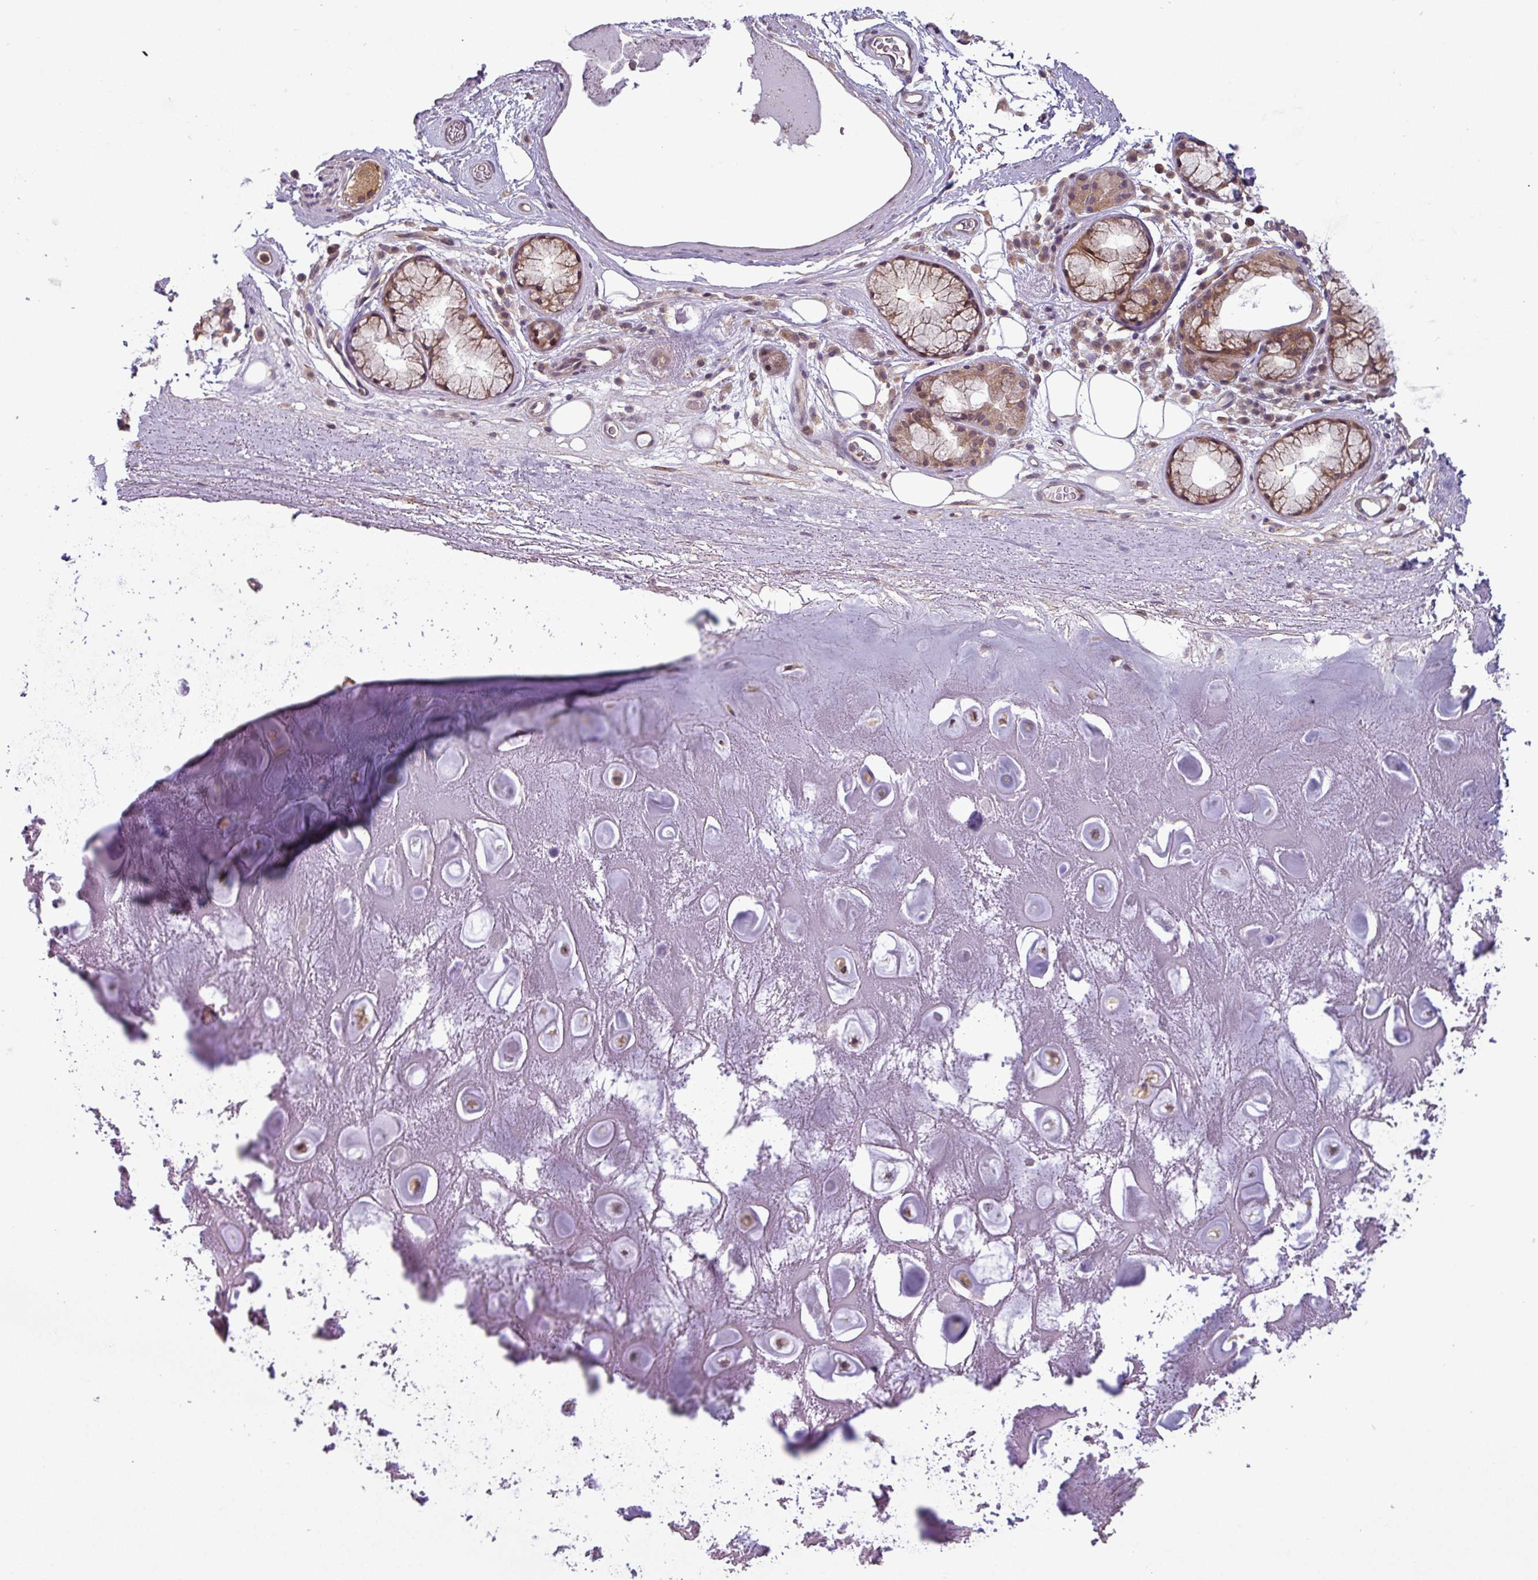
{"staining": {"intensity": "negative", "quantity": "none", "location": "none"}, "tissue": "adipose tissue", "cell_type": "Adipocytes", "image_type": "normal", "snomed": [{"axis": "morphology", "description": "Normal tissue, NOS"}, {"axis": "topography", "description": "Cartilage tissue"}], "caption": "High power microscopy micrograph of an IHC image of normal adipose tissue, revealing no significant expression in adipocytes. The staining is performed using DAB brown chromogen with nuclei counter-stained in using hematoxylin.", "gene": "NPFFR1", "patient": {"sex": "male", "age": 81}}